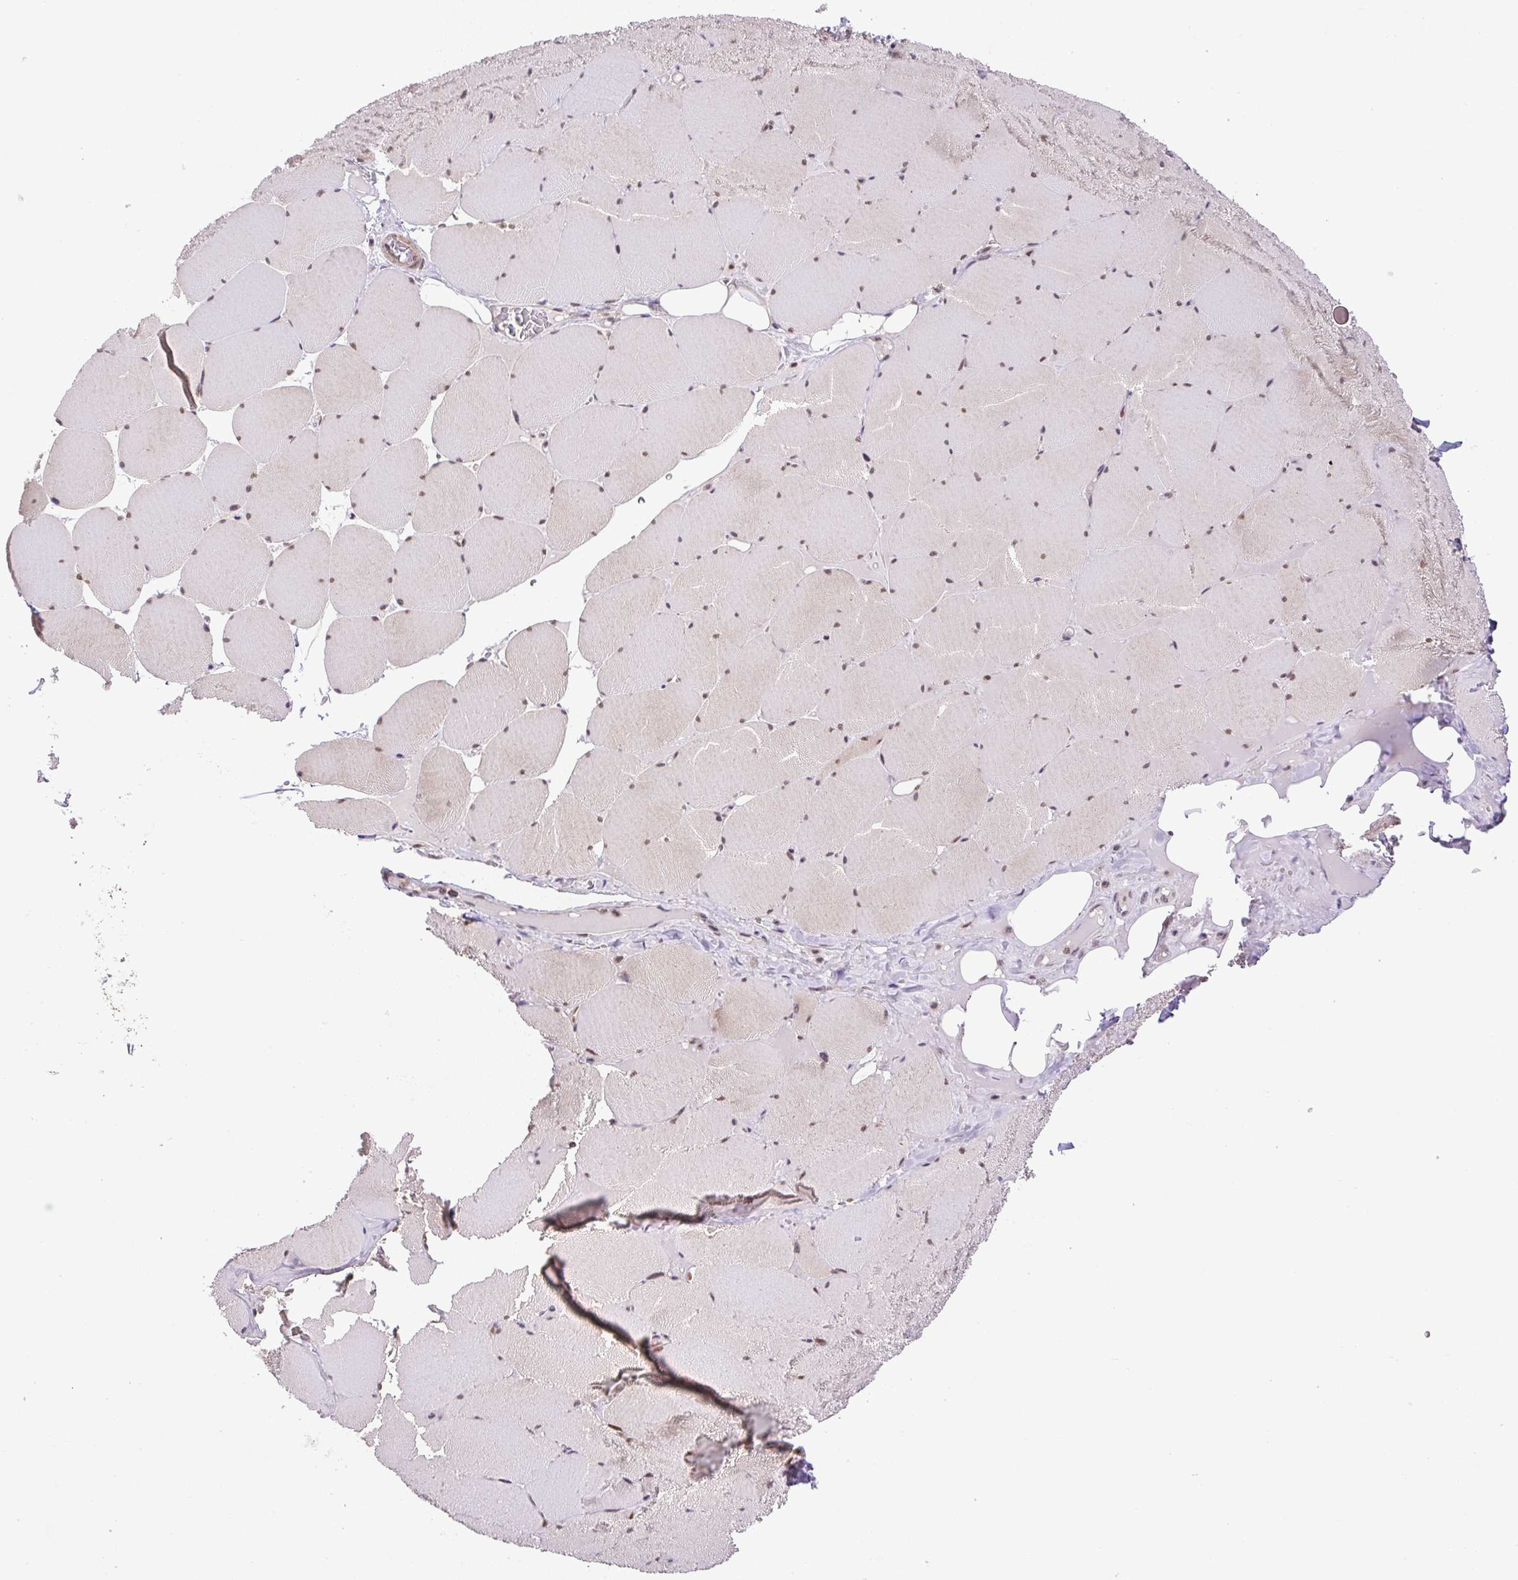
{"staining": {"intensity": "moderate", "quantity": "25%-75%", "location": "cytoplasmic/membranous,nuclear"}, "tissue": "skeletal muscle", "cell_type": "Myocytes", "image_type": "normal", "snomed": [{"axis": "morphology", "description": "Normal tissue, NOS"}, {"axis": "topography", "description": "Skeletal muscle"}, {"axis": "topography", "description": "Head-Neck"}], "caption": "Immunohistochemistry of normal skeletal muscle reveals medium levels of moderate cytoplasmic/membranous,nuclear staining in about 25%-75% of myocytes.", "gene": "KPNA1", "patient": {"sex": "male", "age": 66}}